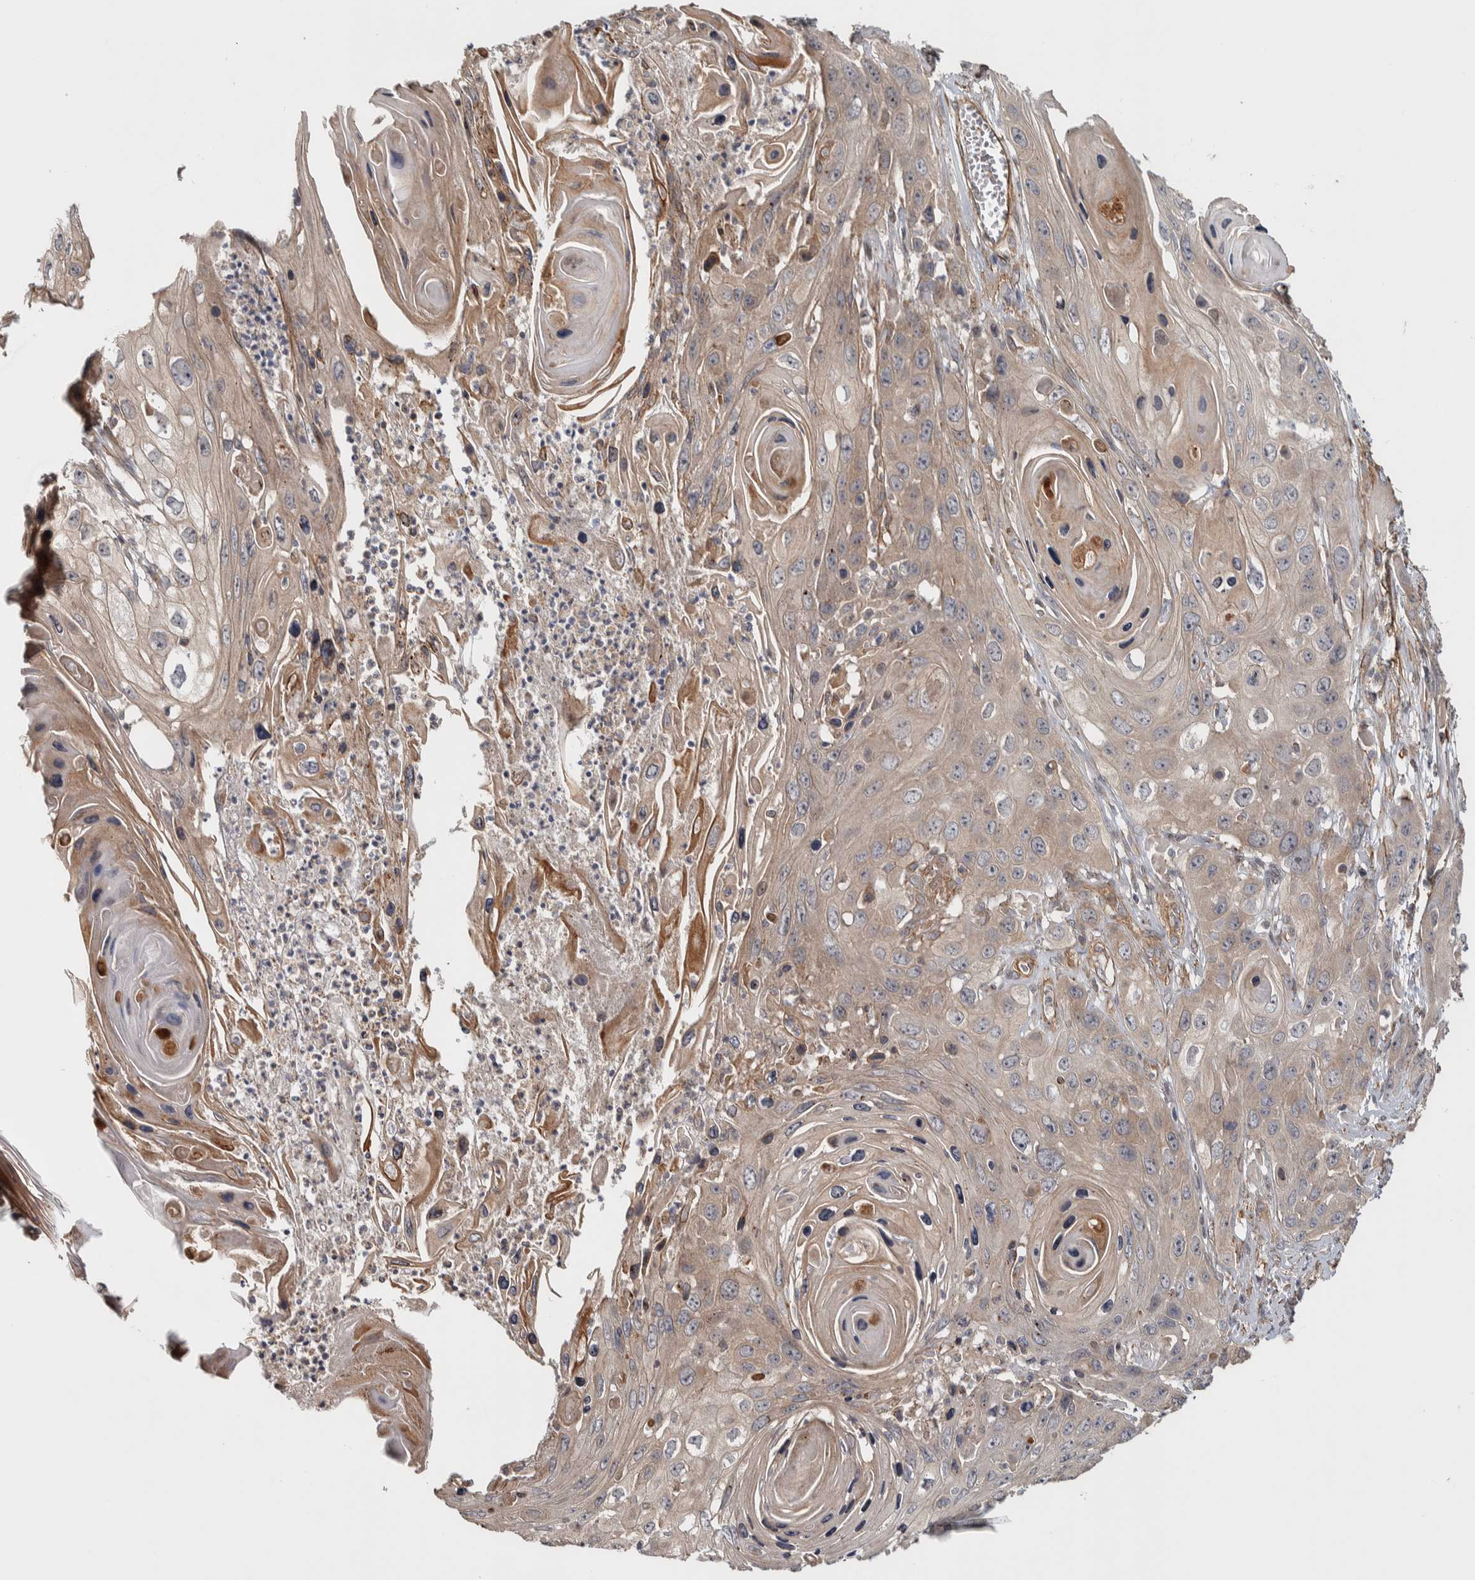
{"staining": {"intensity": "weak", "quantity": ">75%", "location": "cytoplasmic/membranous"}, "tissue": "skin cancer", "cell_type": "Tumor cells", "image_type": "cancer", "snomed": [{"axis": "morphology", "description": "Squamous cell carcinoma, NOS"}, {"axis": "topography", "description": "Skin"}], "caption": "The photomicrograph displays immunohistochemical staining of skin cancer. There is weak cytoplasmic/membranous positivity is appreciated in about >75% of tumor cells. (DAB IHC with brightfield microscopy, high magnification).", "gene": "CHMP4C", "patient": {"sex": "male", "age": 55}}